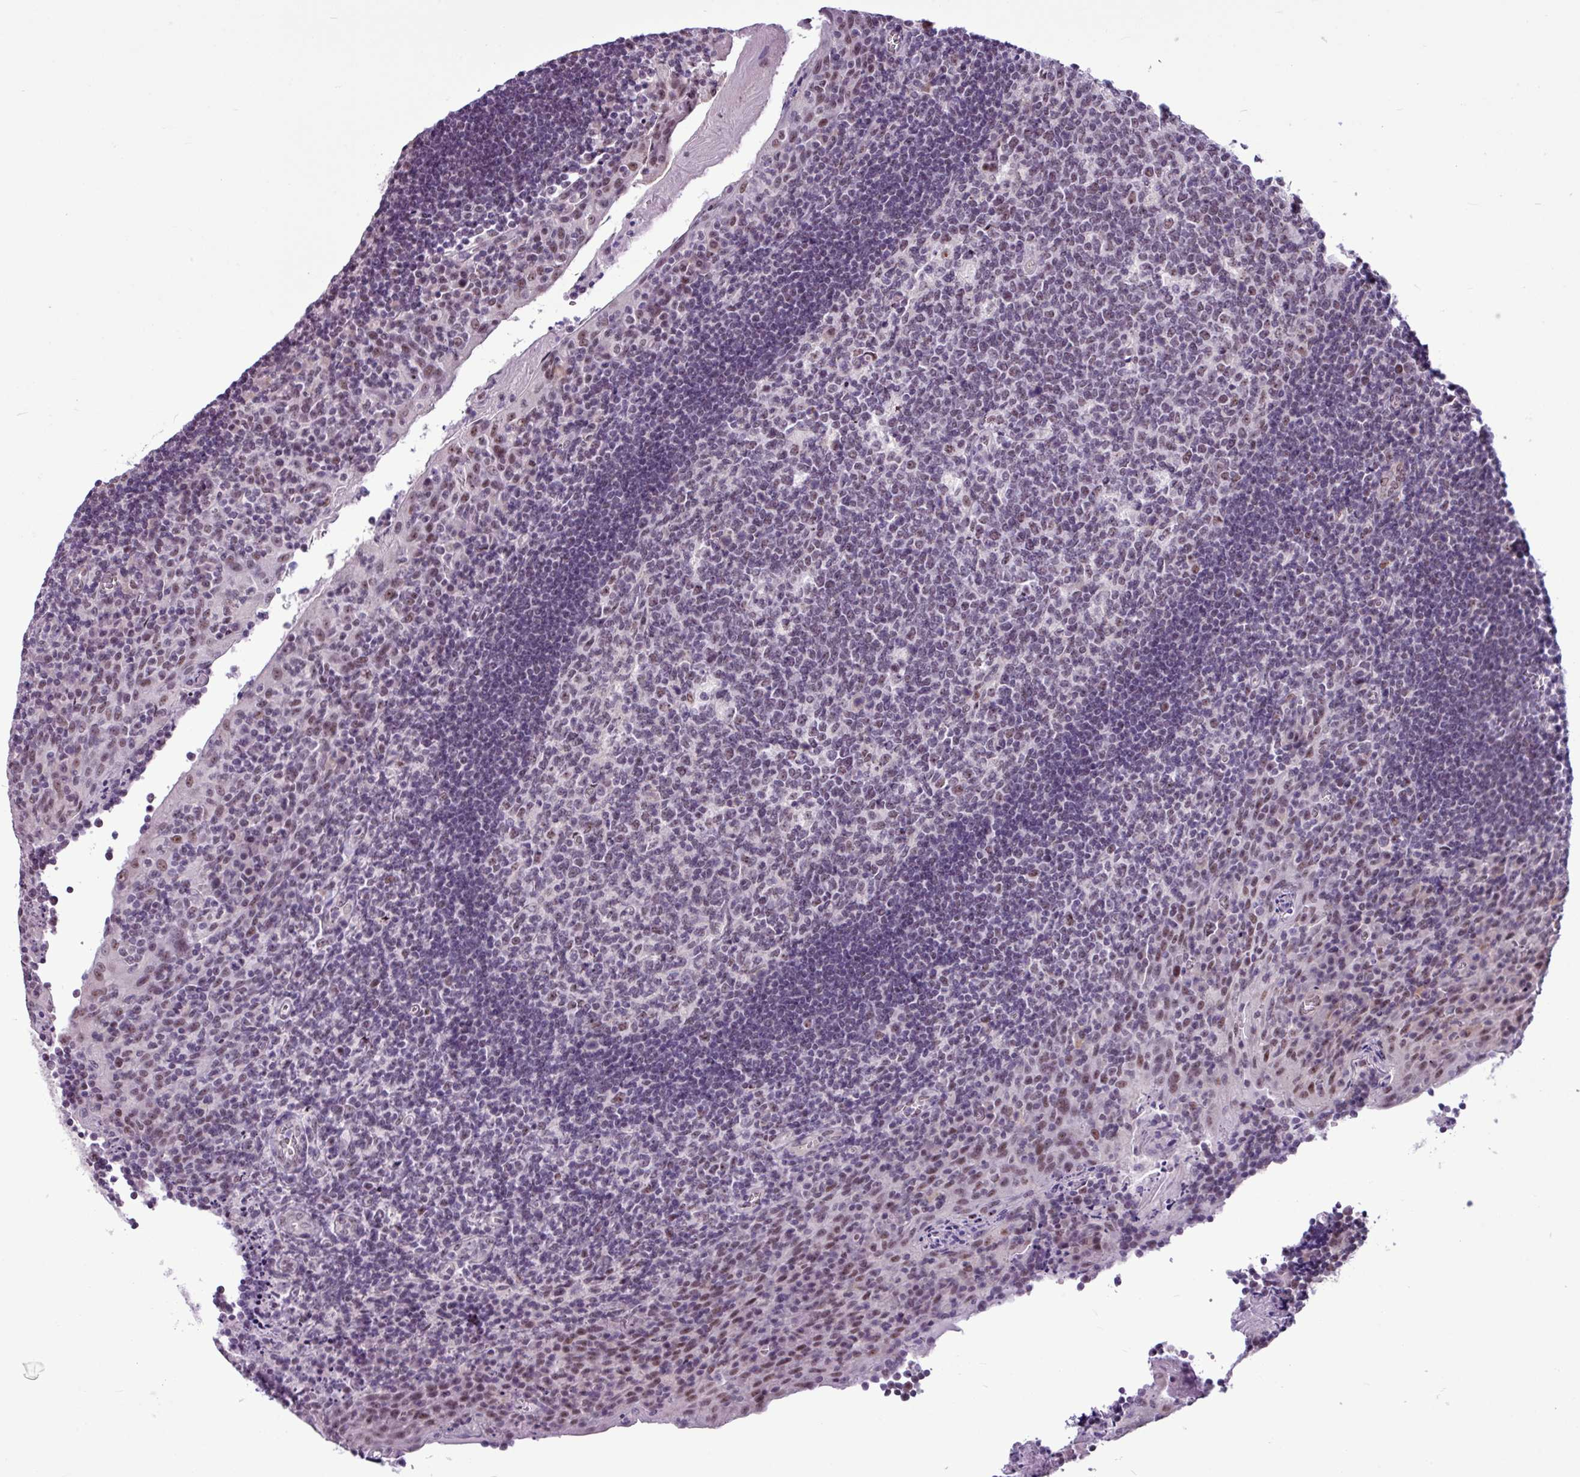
{"staining": {"intensity": "moderate", "quantity": "<25%", "location": "nuclear"}, "tissue": "tonsil", "cell_type": "Germinal center cells", "image_type": "normal", "snomed": [{"axis": "morphology", "description": "Normal tissue, NOS"}, {"axis": "topography", "description": "Tonsil"}], "caption": "Moderate nuclear protein positivity is appreciated in about <25% of germinal center cells in tonsil.", "gene": "UTP18", "patient": {"sex": "male", "age": 17}}